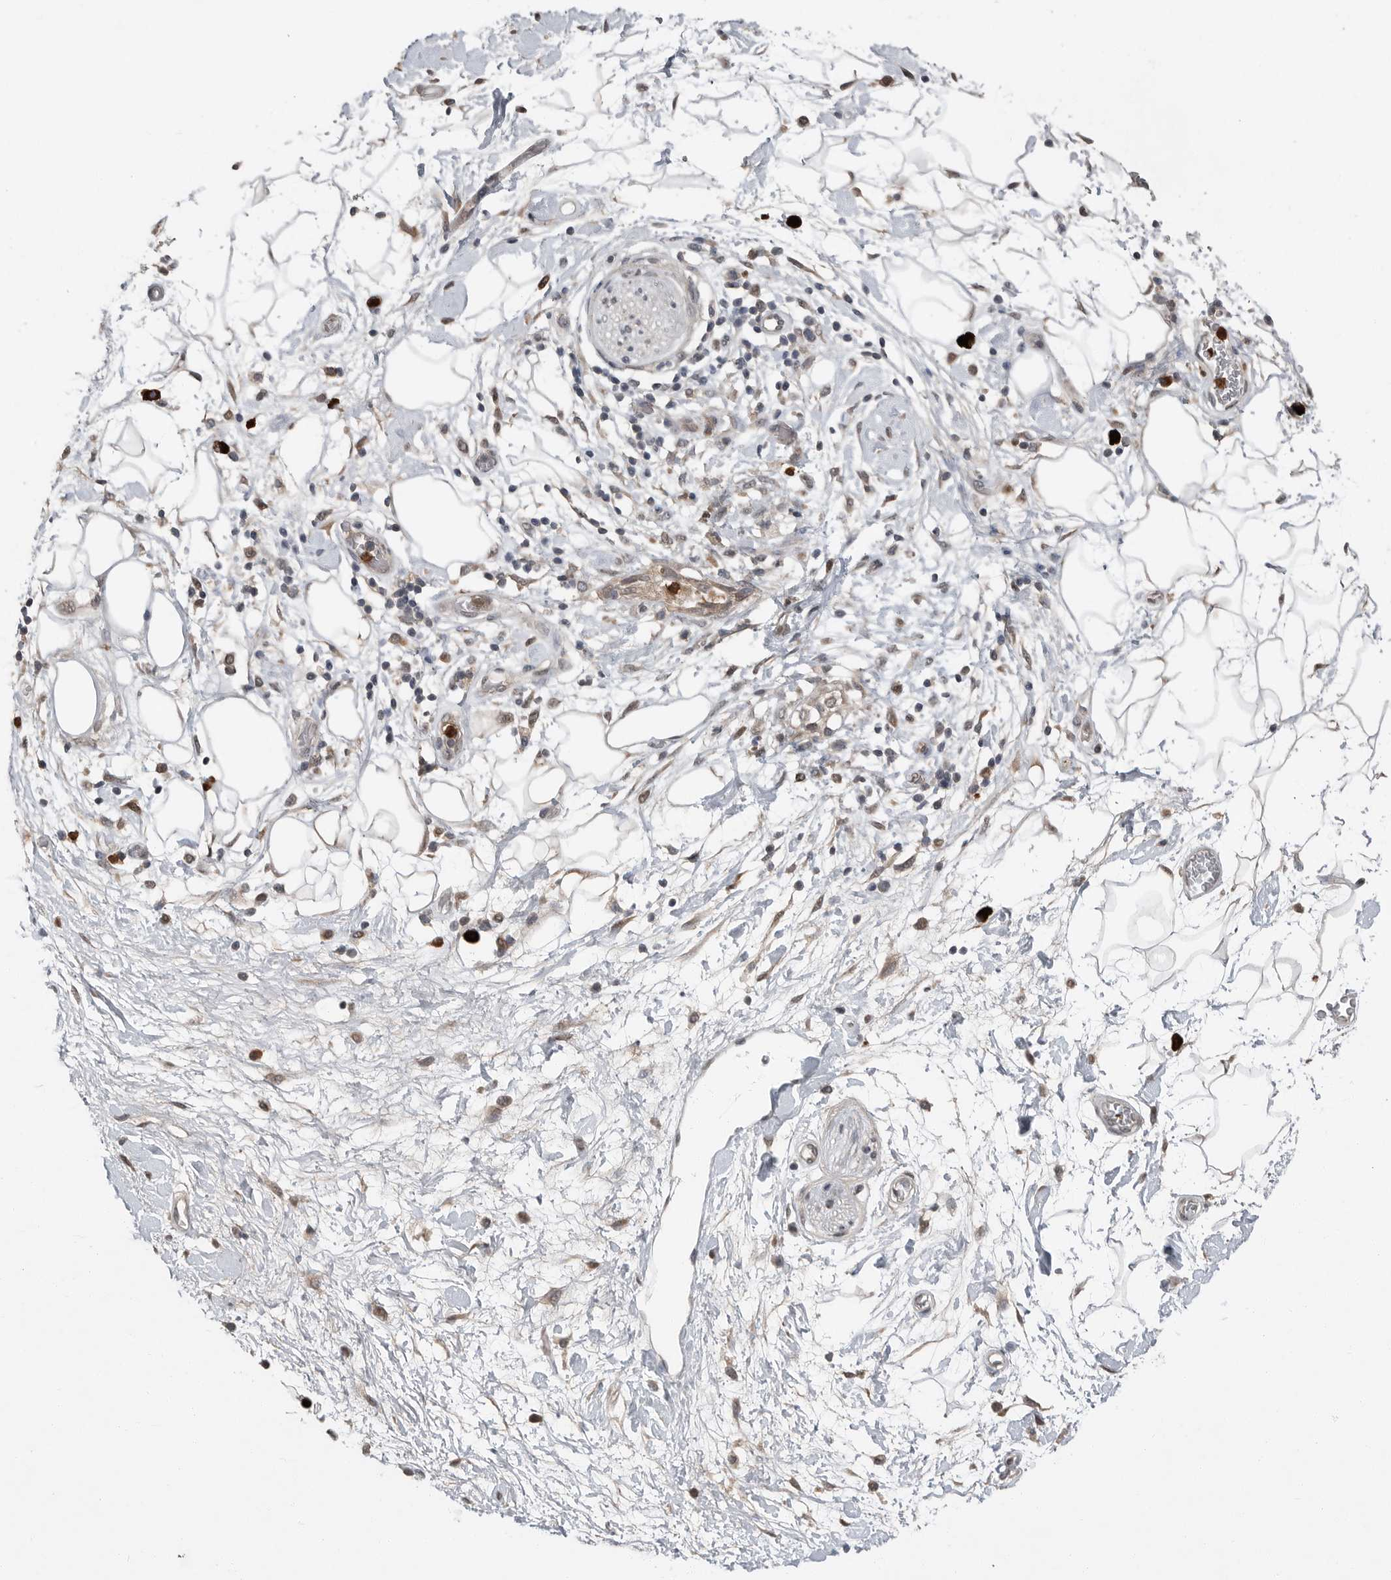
{"staining": {"intensity": "negative", "quantity": "none", "location": "none"}, "tissue": "adipose tissue", "cell_type": "Adipocytes", "image_type": "normal", "snomed": [{"axis": "morphology", "description": "Normal tissue, NOS"}, {"axis": "morphology", "description": "Adenocarcinoma, NOS"}, {"axis": "topography", "description": "Duodenum"}, {"axis": "topography", "description": "Peripheral nerve tissue"}], "caption": "A micrograph of adipose tissue stained for a protein exhibits no brown staining in adipocytes. (DAB (3,3'-diaminobenzidine) immunohistochemistry (IHC) with hematoxylin counter stain).", "gene": "SCP2", "patient": {"sex": "female", "age": 60}}